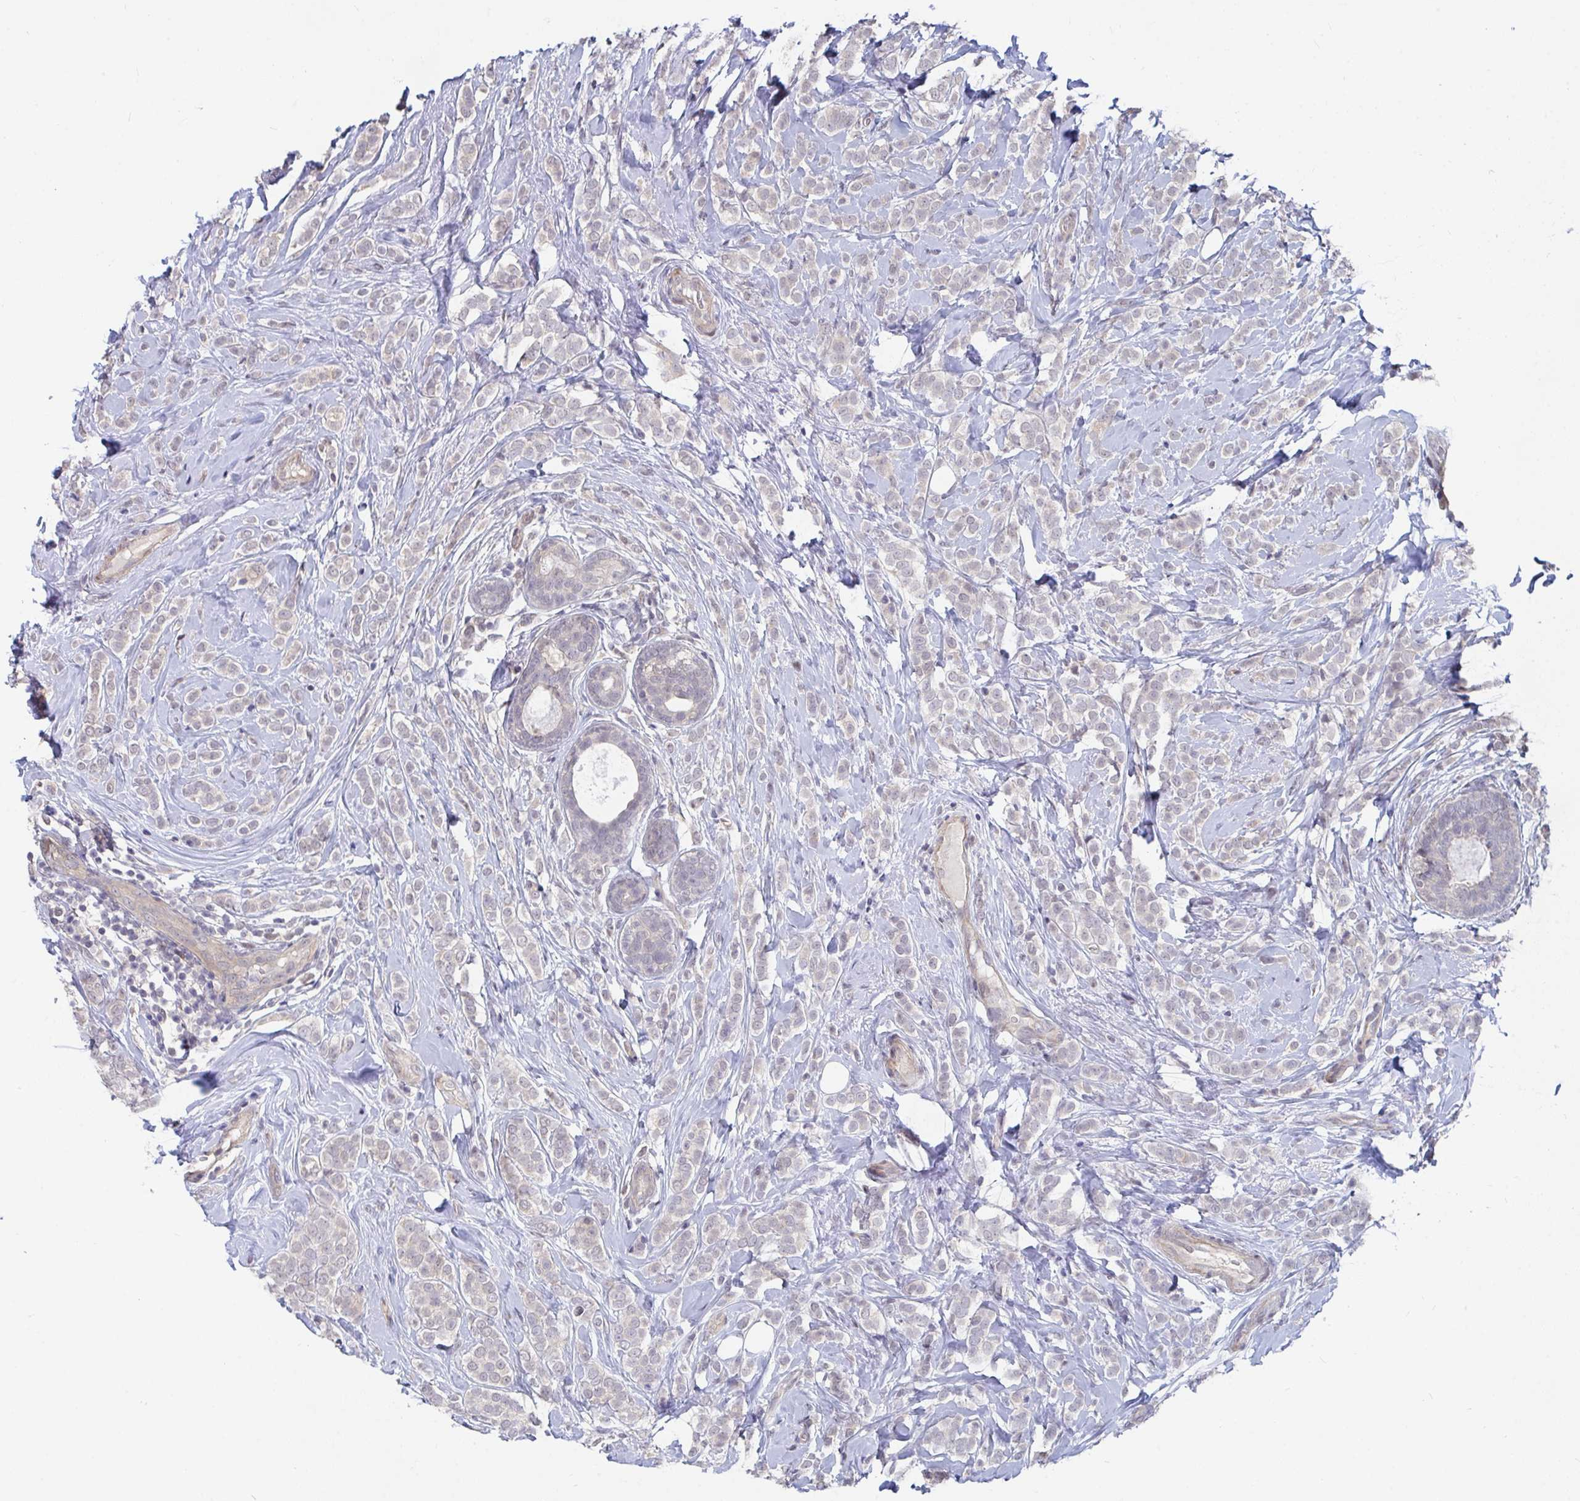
{"staining": {"intensity": "negative", "quantity": "none", "location": "none"}, "tissue": "breast cancer", "cell_type": "Tumor cells", "image_type": "cancer", "snomed": [{"axis": "morphology", "description": "Lobular carcinoma"}, {"axis": "topography", "description": "Breast"}], "caption": "Immunohistochemistry image of human lobular carcinoma (breast) stained for a protein (brown), which demonstrates no staining in tumor cells. (Stains: DAB immunohistochemistry (IHC) with hematoxylin counter stain, Microscopy: brightfield microscopy at high magnification).", "gene": "FAM156B", "patient": {"sex": "female", "age": 49}}